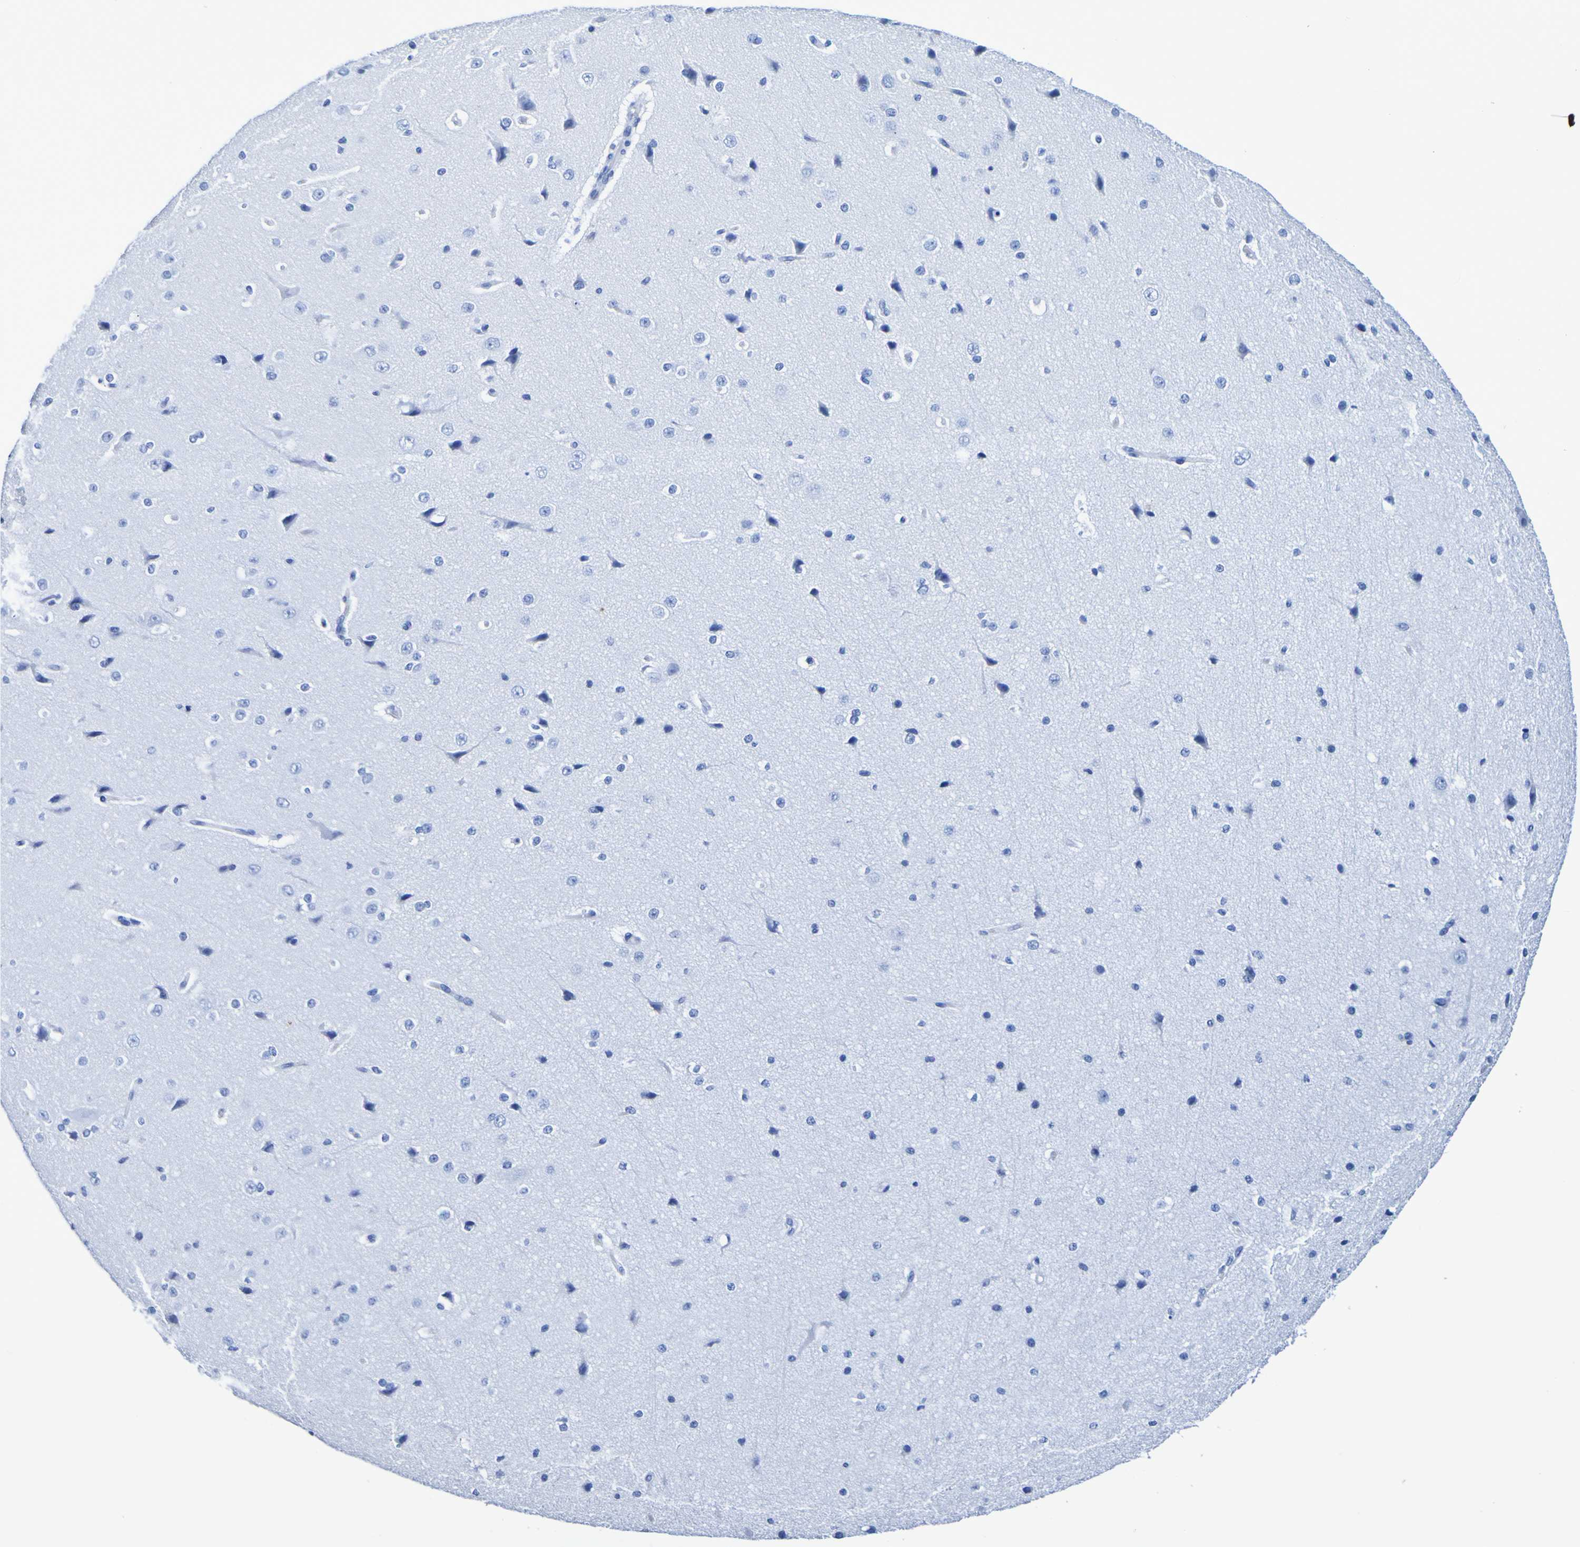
{"staining": {"intensity": "negative", "quantity": "none", "location": "none"}, "tissue": "cerebral cortex", "cell_type": "Endothelial cells", "image_type": "normal", "snomed": [{"axis": "morphology", "description": "Normal tissue, NOS"}, {"axis": "morphology", "description": "Developmental malformation"}, {"axis": "topography", "description": "Cerebral cortex"}], "caption": "Human cerebral cortex stained for a protein using immunohistochemistry exhibits no expression in endothelial cells.", "gene": "DPEP1", "patient": {"sex": "female", "age": 30}}